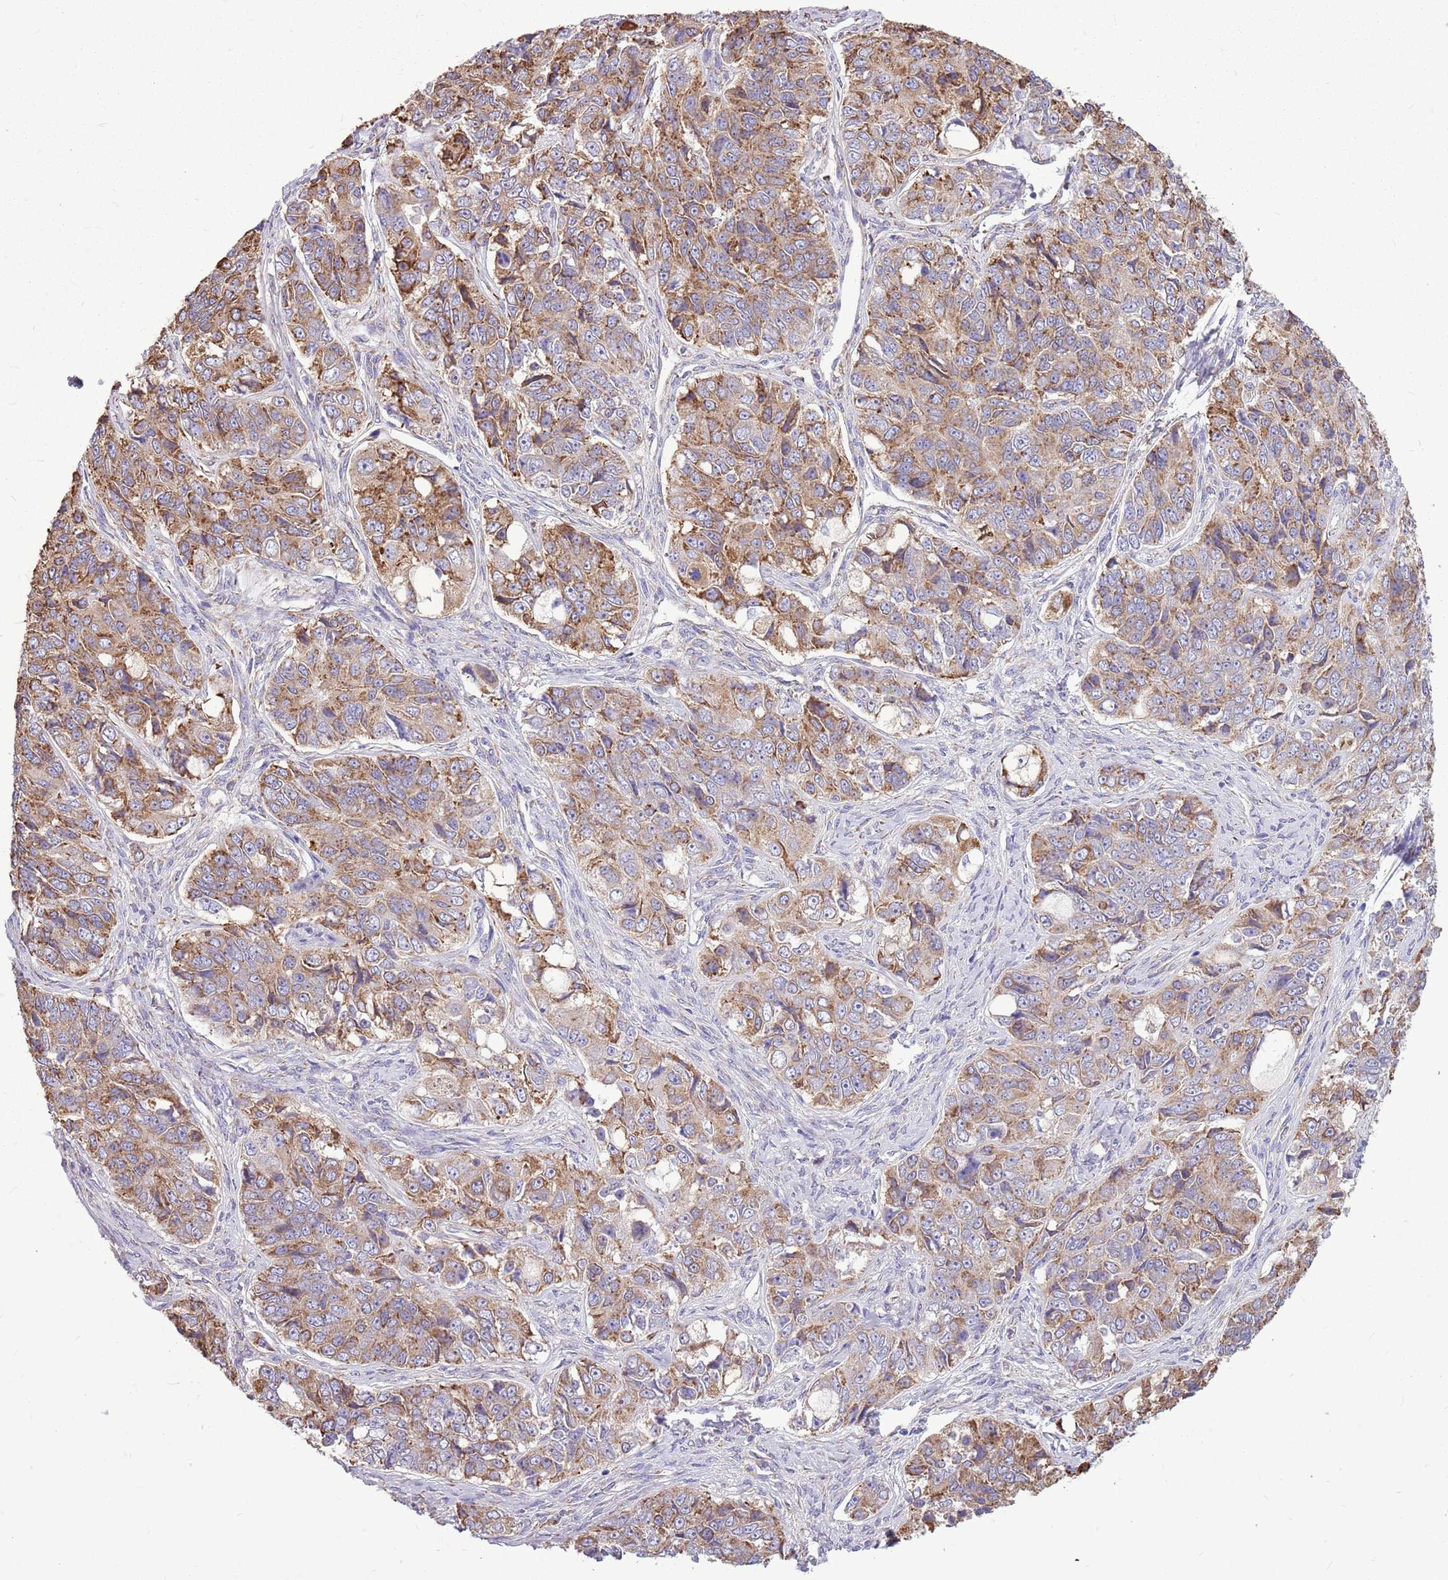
{"staining": {"intensity": "moderate", "quantity": ">75%", "location": "cytoplasmic/membranous"}, "tissue": "ovarian cancer", "cell_type": "Tumor cells", "image_type": "cancer", "snomed": [{"axis": "morphology", "description": "Carcinoma, endometroid"}, {"axis": "topography", "description": "Ovary"}], "caption": "Ovarian endometroid carcinoma stained with a brown dye shows moderate cytoplasmic/membranous positive staining in about >75% of tumor cells.", "gene": "KCTD19", "patient": {"sex": "female", "age": 51}}